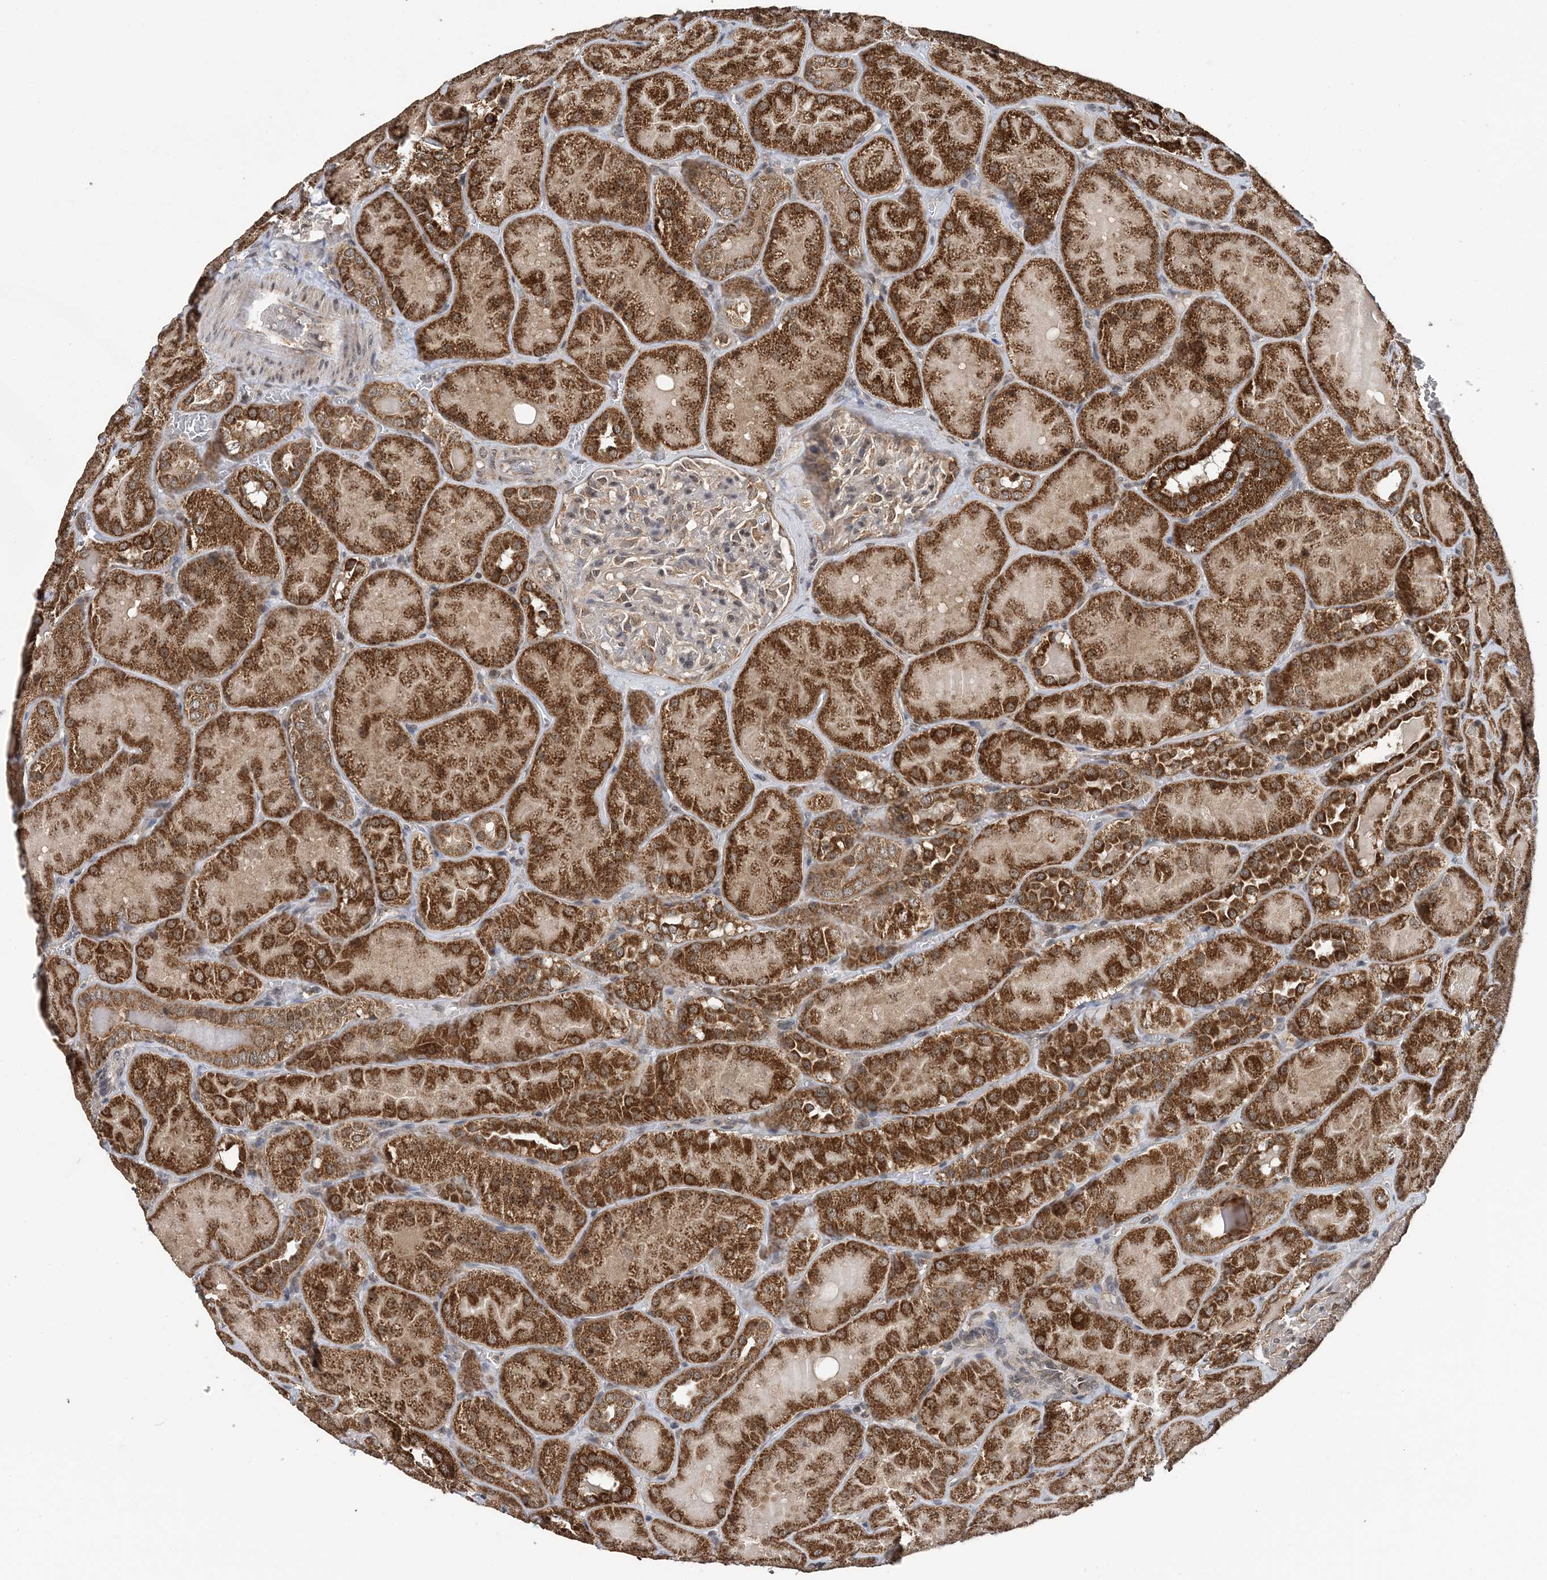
{"staining": {"intensity": "moderate", "quantity": "<25%", "location": "cytoplasmic/membranous"}, "tissue": "kidney", "cell_type": "Cells in glomeruli", "image_type": "normal", "snomed": [{"axis": "morphology", "description": "Normal tissue, NOS"}, {"axis": "topography", "description": "Kidney"}], "caption": "Immunohistochemistry (DAB) staining of normal kidney shows moderate cytoplasmic/membranous protein positivity in about <25% of cells in glomeruli.", "gene": "PCBP1", "patient": {"sex": "male", "age": 28}}